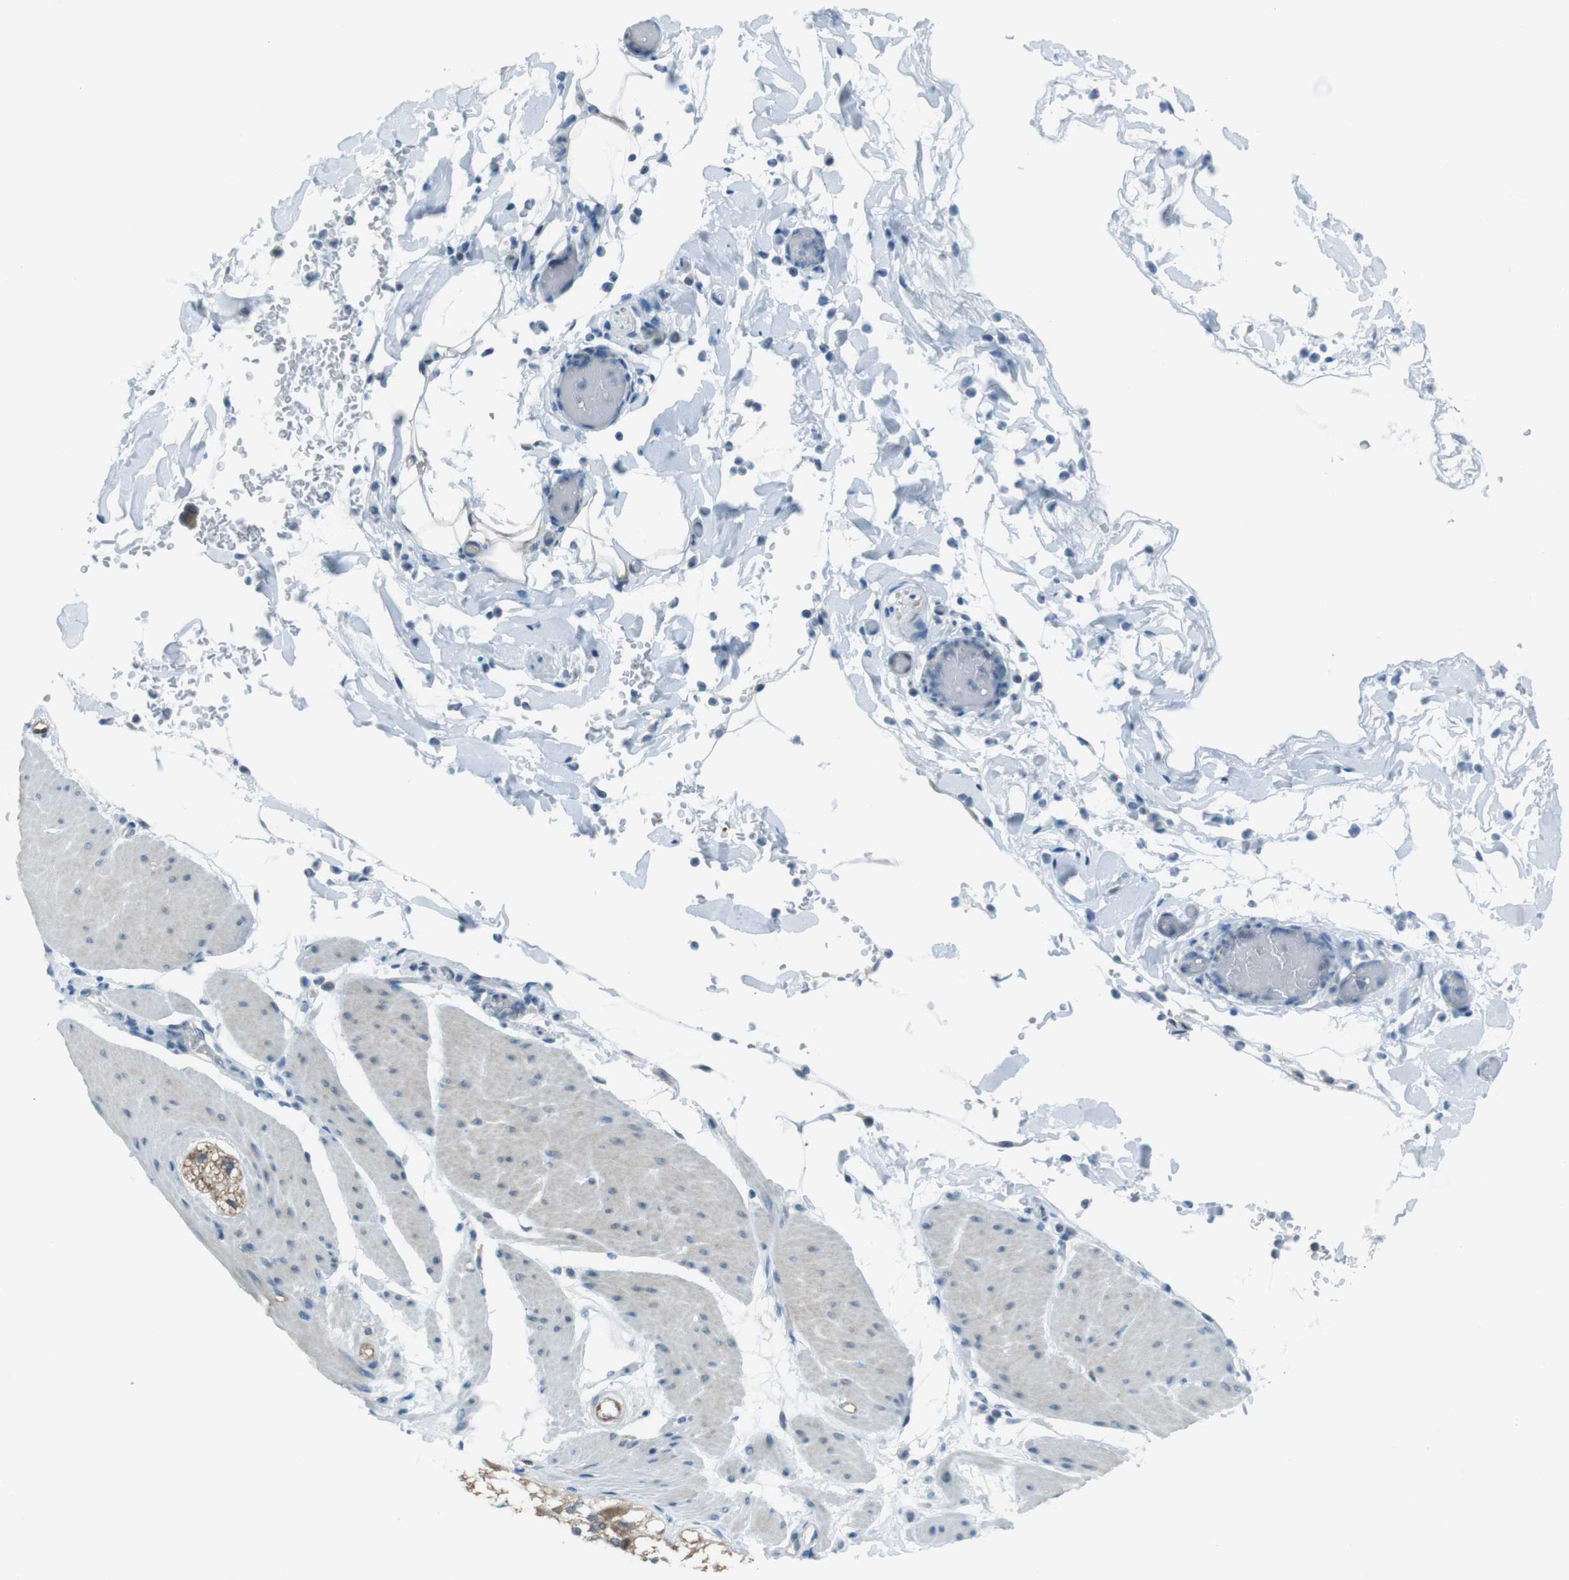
{"staining": {"intensity": "negative", "quantity": "none", "location": "none"}, "tissue": "smooth muscle", "cell_type": "Smooth muscle cells", "image_type": "normal", "snomed": [{"axis": "morphology", "description": "Normal tissue, NOS"}, {"axis": "topography", "description": "Smooth muscle"}, {"axis": "topography", "description": "Colon"}], "caption": "Benign smooth muscle was stained to show a protein in brown. There is no significant staining in smooth muscle cells. (DAB immunohistochemistry, high magnification).", "gene": "MFAP3", "patient": {"sex": "male", "age": 67}}